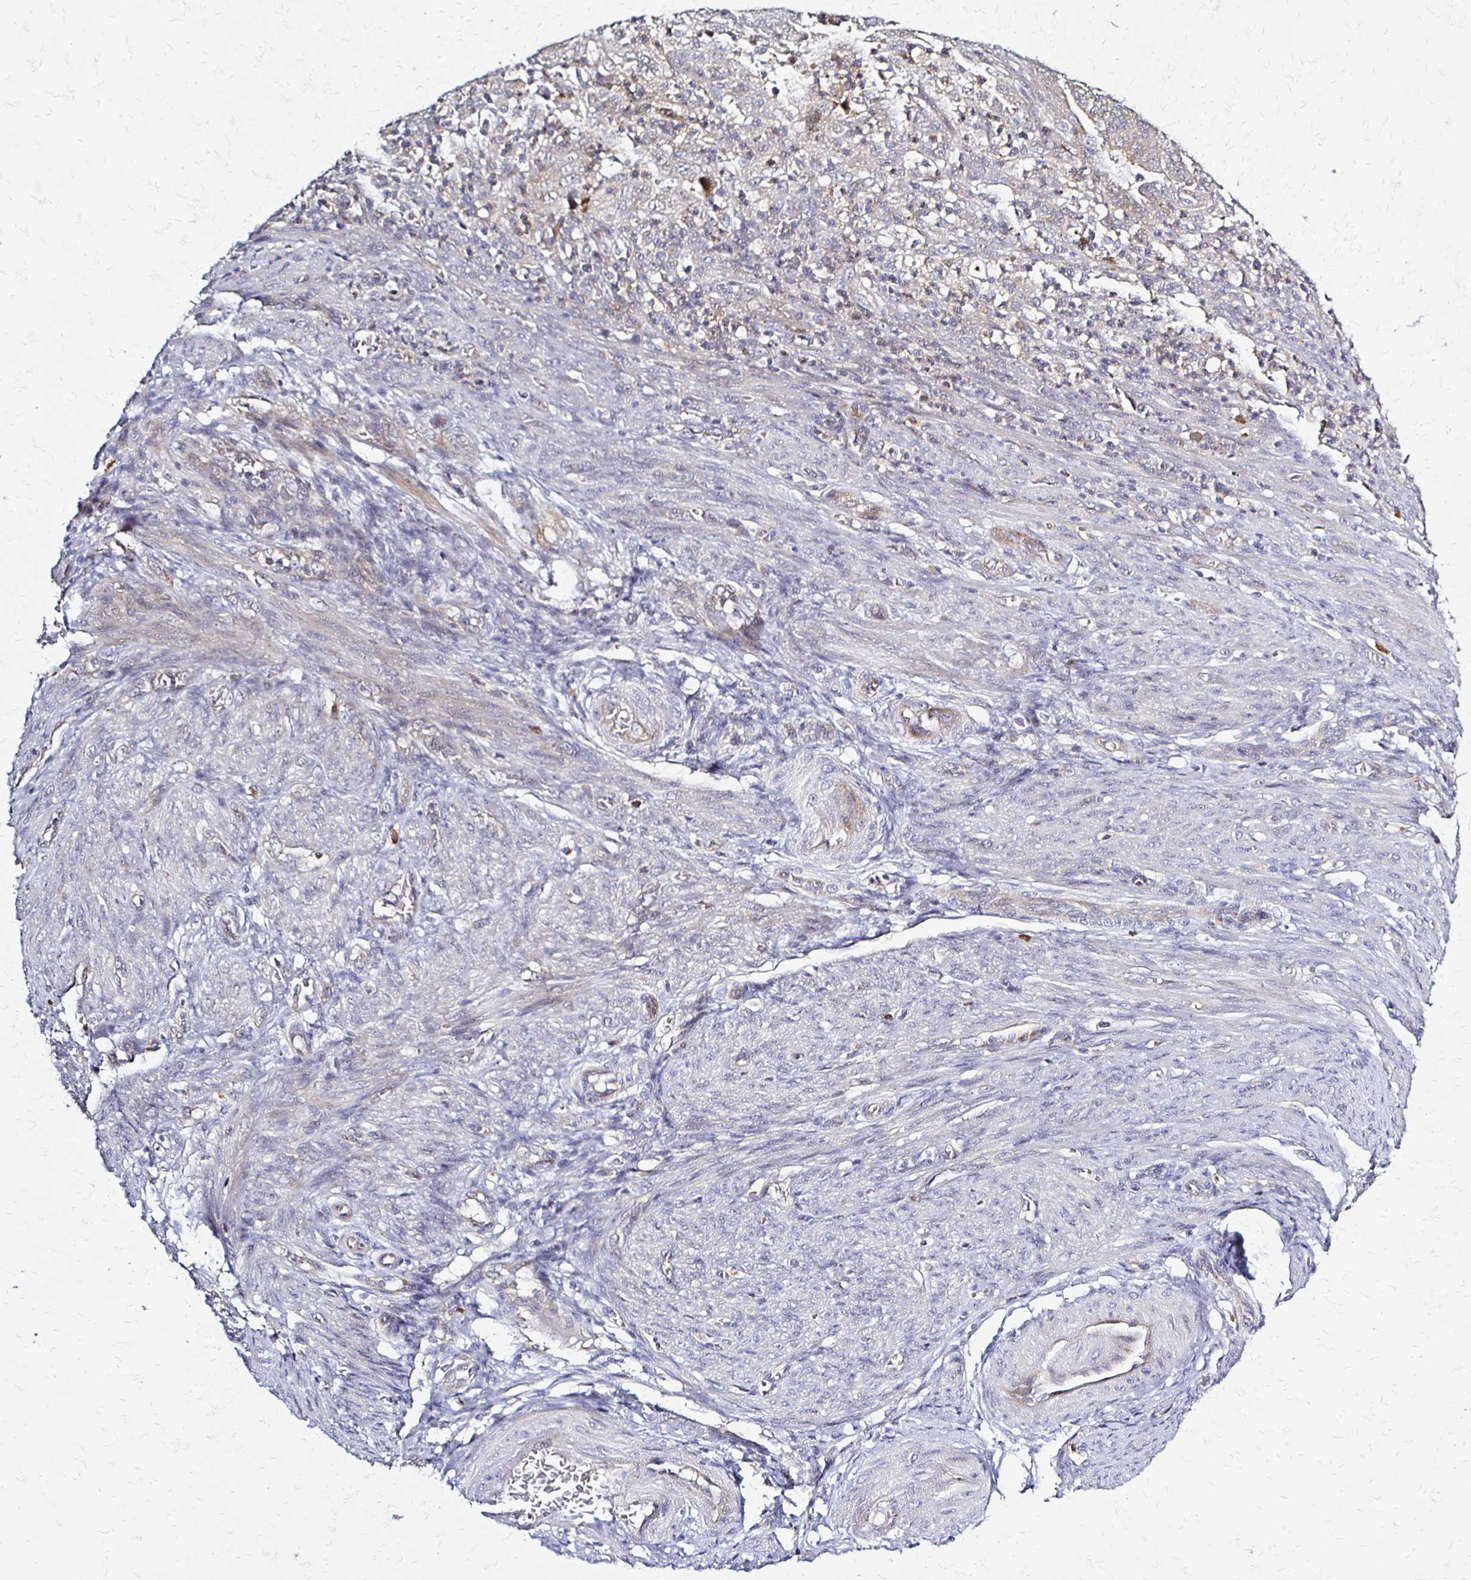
{"staining": {"intensity": "negative", "quantity": "none", "location": "none"}, "tissue": "endometrial cancer", "cell_type": "Tumor cells", "image_type": "cancer", "snomed": [{"axis": "morphology", "description": "Adenocarcinoma, NOS"}, {"axis": "topography", "description": "Endometrium"}], "caption": "DAB (3,3'-diaminobenzidine) immunohistochemical staining of adenocarcinoma (endometrial) exhibits no significant staining in tumor cells.", "gene": "SLC9A9", "patient": {"sex": "female", "age": 51}}